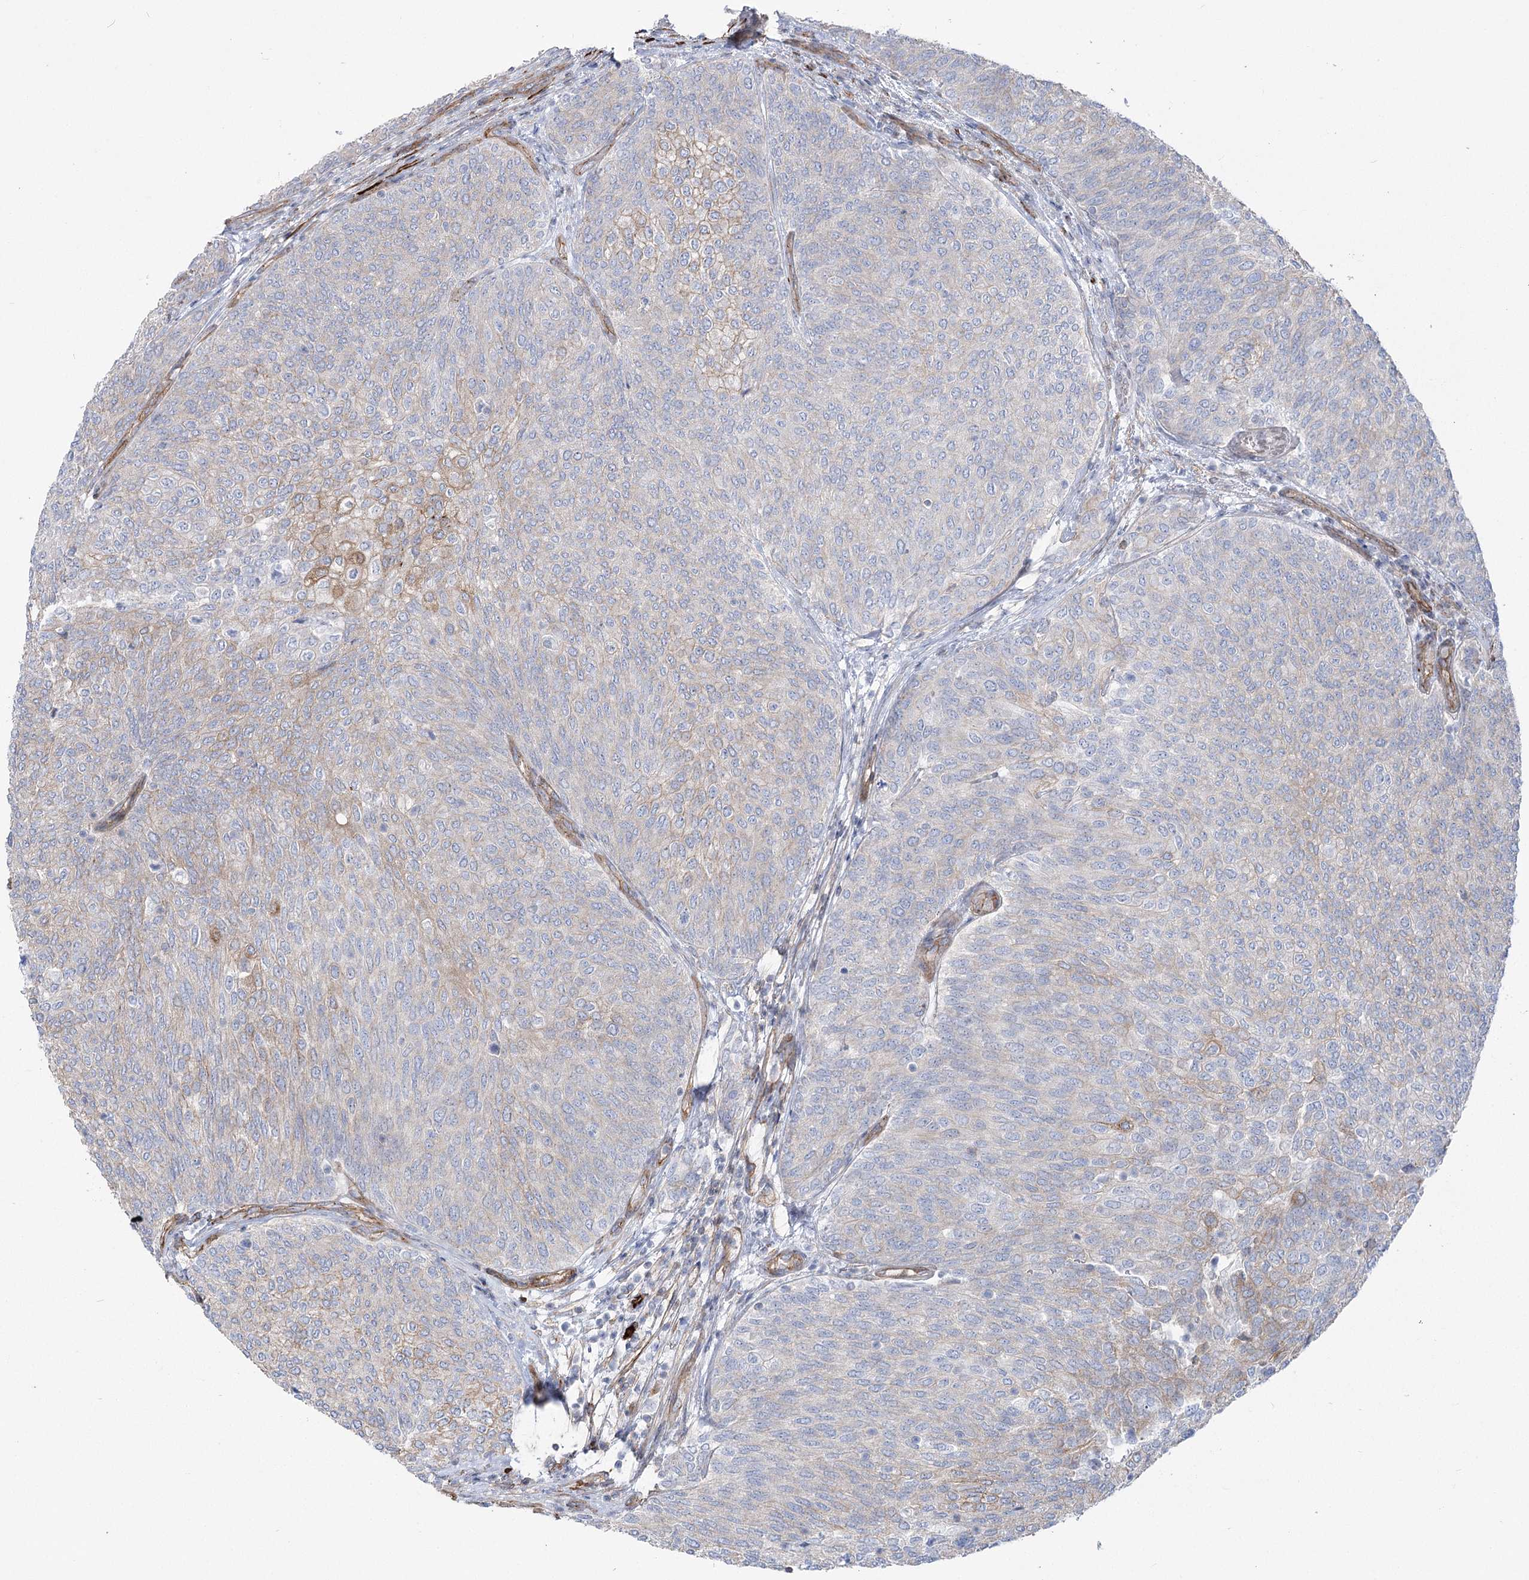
{"staining": {"intensity": "weak", "quantity": "25%-75%", "location": "cytoplasmic/membranous"}, "tissue": "urothelial cancer", "cell_type": "Tumor cells", "image_type": "cancer", "snomed": [{"axis": "morphology", "description": "Urothelial carcinoma, Low grade"}, {"axis": "topography", "description": "Urinary bladder"}], "caption": "This is an image of IHC staining of low-grade urothelial carcinoma, which shows weak staining in the cytoplasmic/membranous of tumor cells.", "gene": "PLEKHA5", "patient": {"sex": "female", "age": 79}}